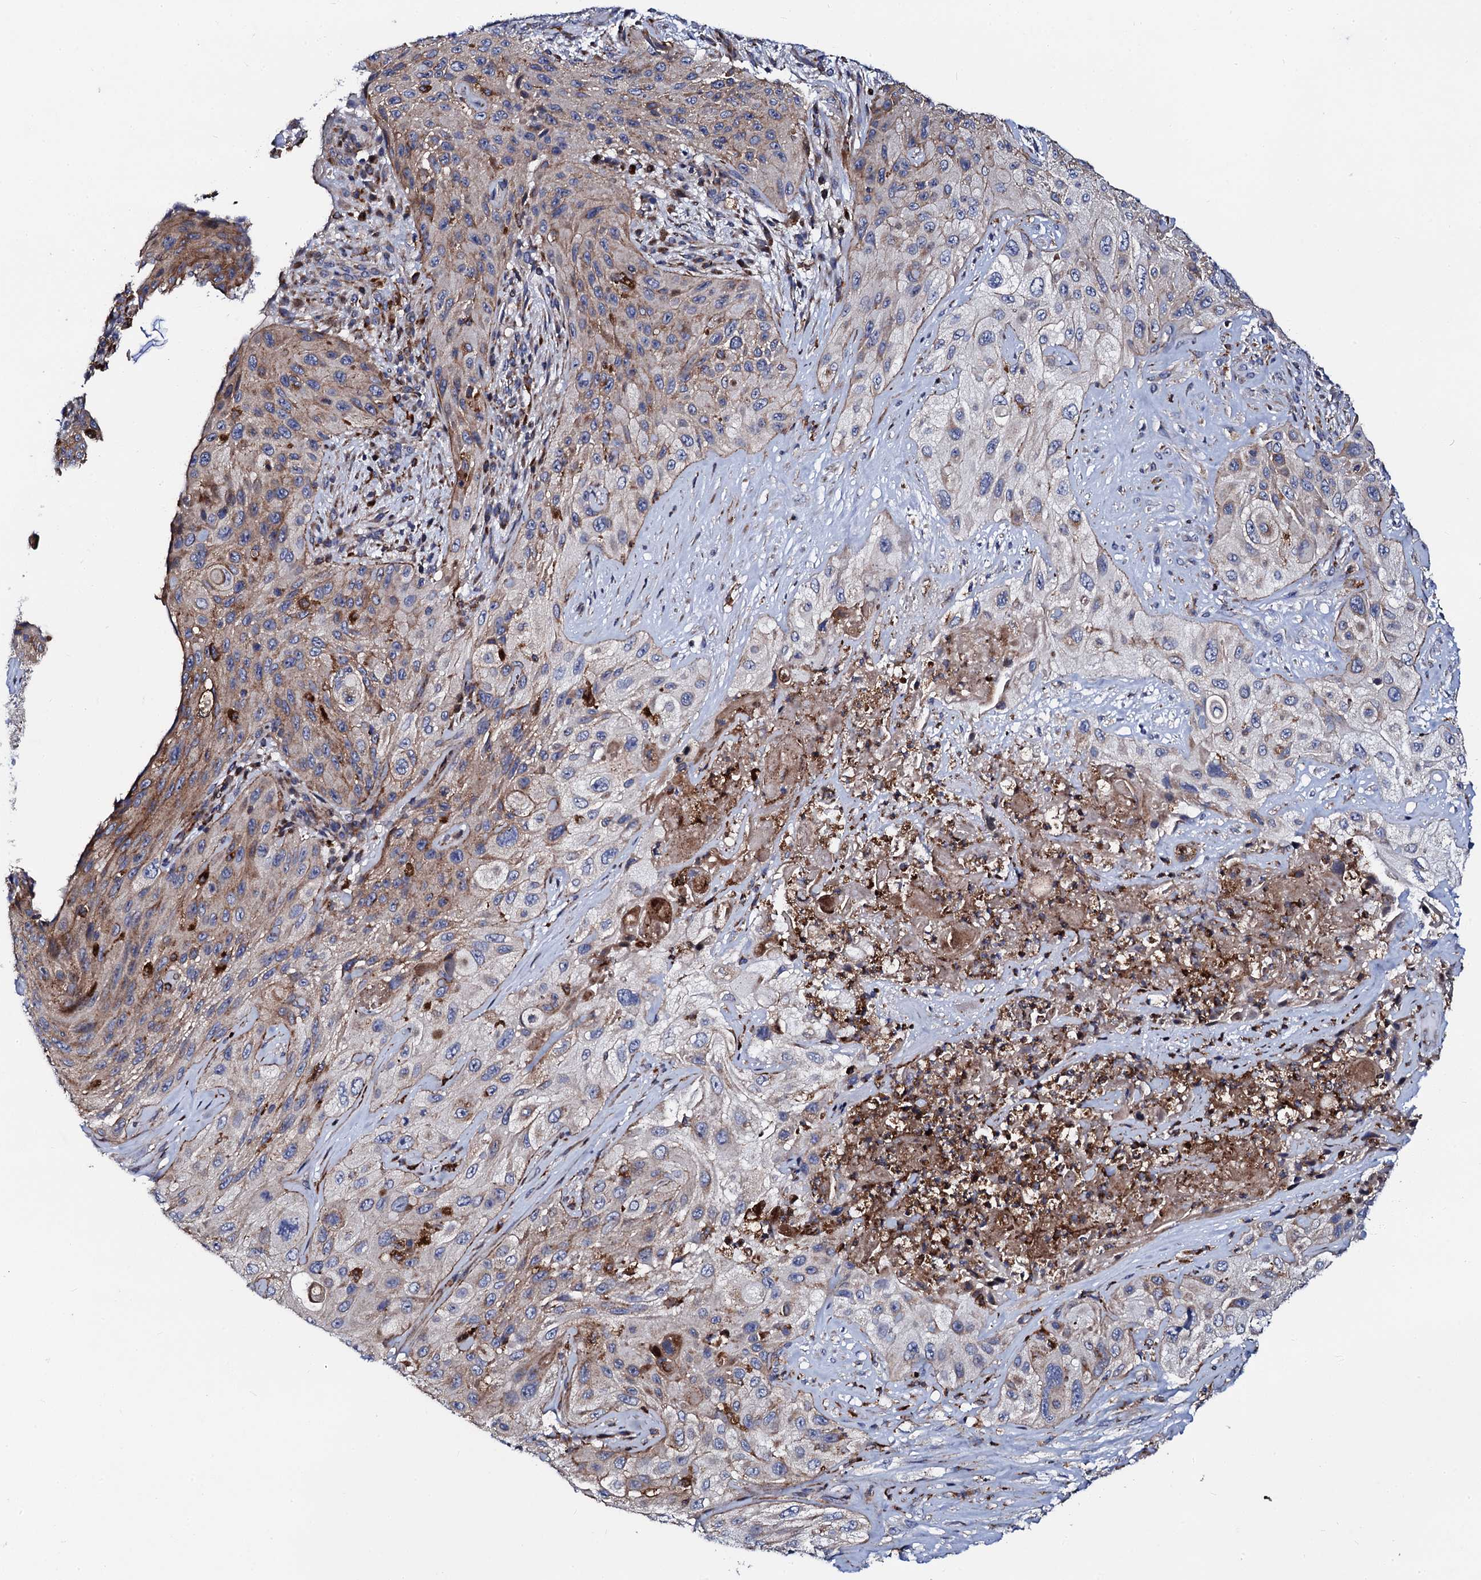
{"staining": {"intensity": "moderate", "quantity": "<25%", "location": "cytoplasmic/membranous"}, "tissue": "cervical cancer", "cell_type": "Tumor cells", "image_type": "cancer", "snomed": [{"axis": "morphology", "description": "Squamous cell carcinoma, NOS"}, {"axis": "topography", "description": "Cervix"}], "caption": "Protein expression by IHC displays moderate cytoplasmic/membranous staining in approximately <25% of tumor cells in squamous cell carcinoma (cervical).", "gene": "TCIRG1", "patient": {"sex": "female", "age": 42}}